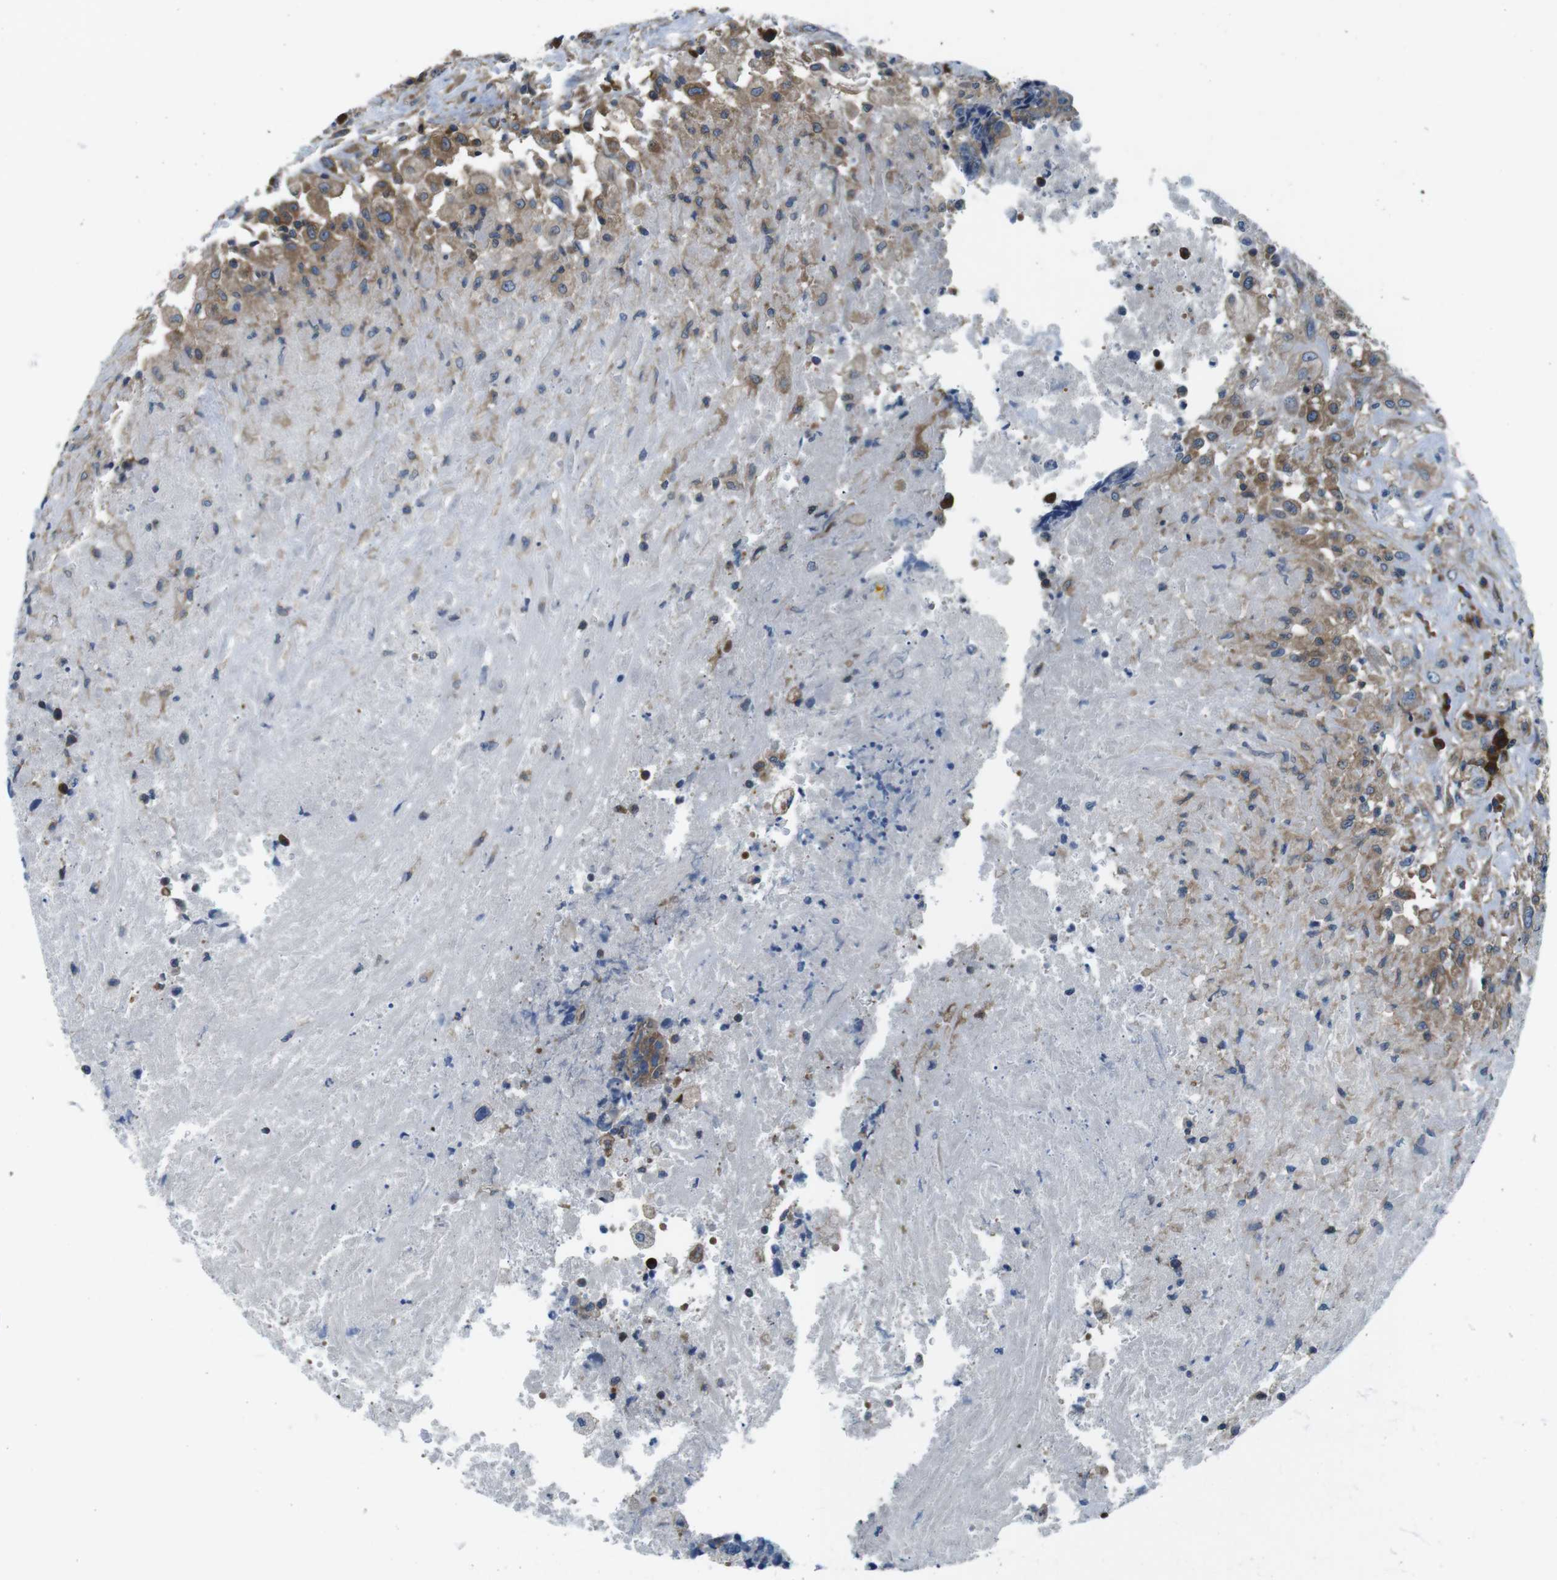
{"staining": {"intensity": "moderate", "quantity": ">75%", "location": "cytoplasmic/membranous"}, "tissue": "testis cancer", "cell_type": "Tumor cells", "image_type": "cancer", "snomed": [{"axis": "morphology", "description": "Necrosis, NOS"}, {"axis": "morphology", "description": "Carcinoma, Embryonal, NOS"}, {"axis": "topography", "description": "Testis"}], "caption": "Tumor cells show medium levels of moderate cytoplasmic/membranous staining in approximately >75% of cells in human testis cancer (embryonal carcinoma). (brown staining indicates protein expression, while blue staining denotes nuclei).", "gene": "EIF2B5", "patient": {"sex": "male", "age": 19}}